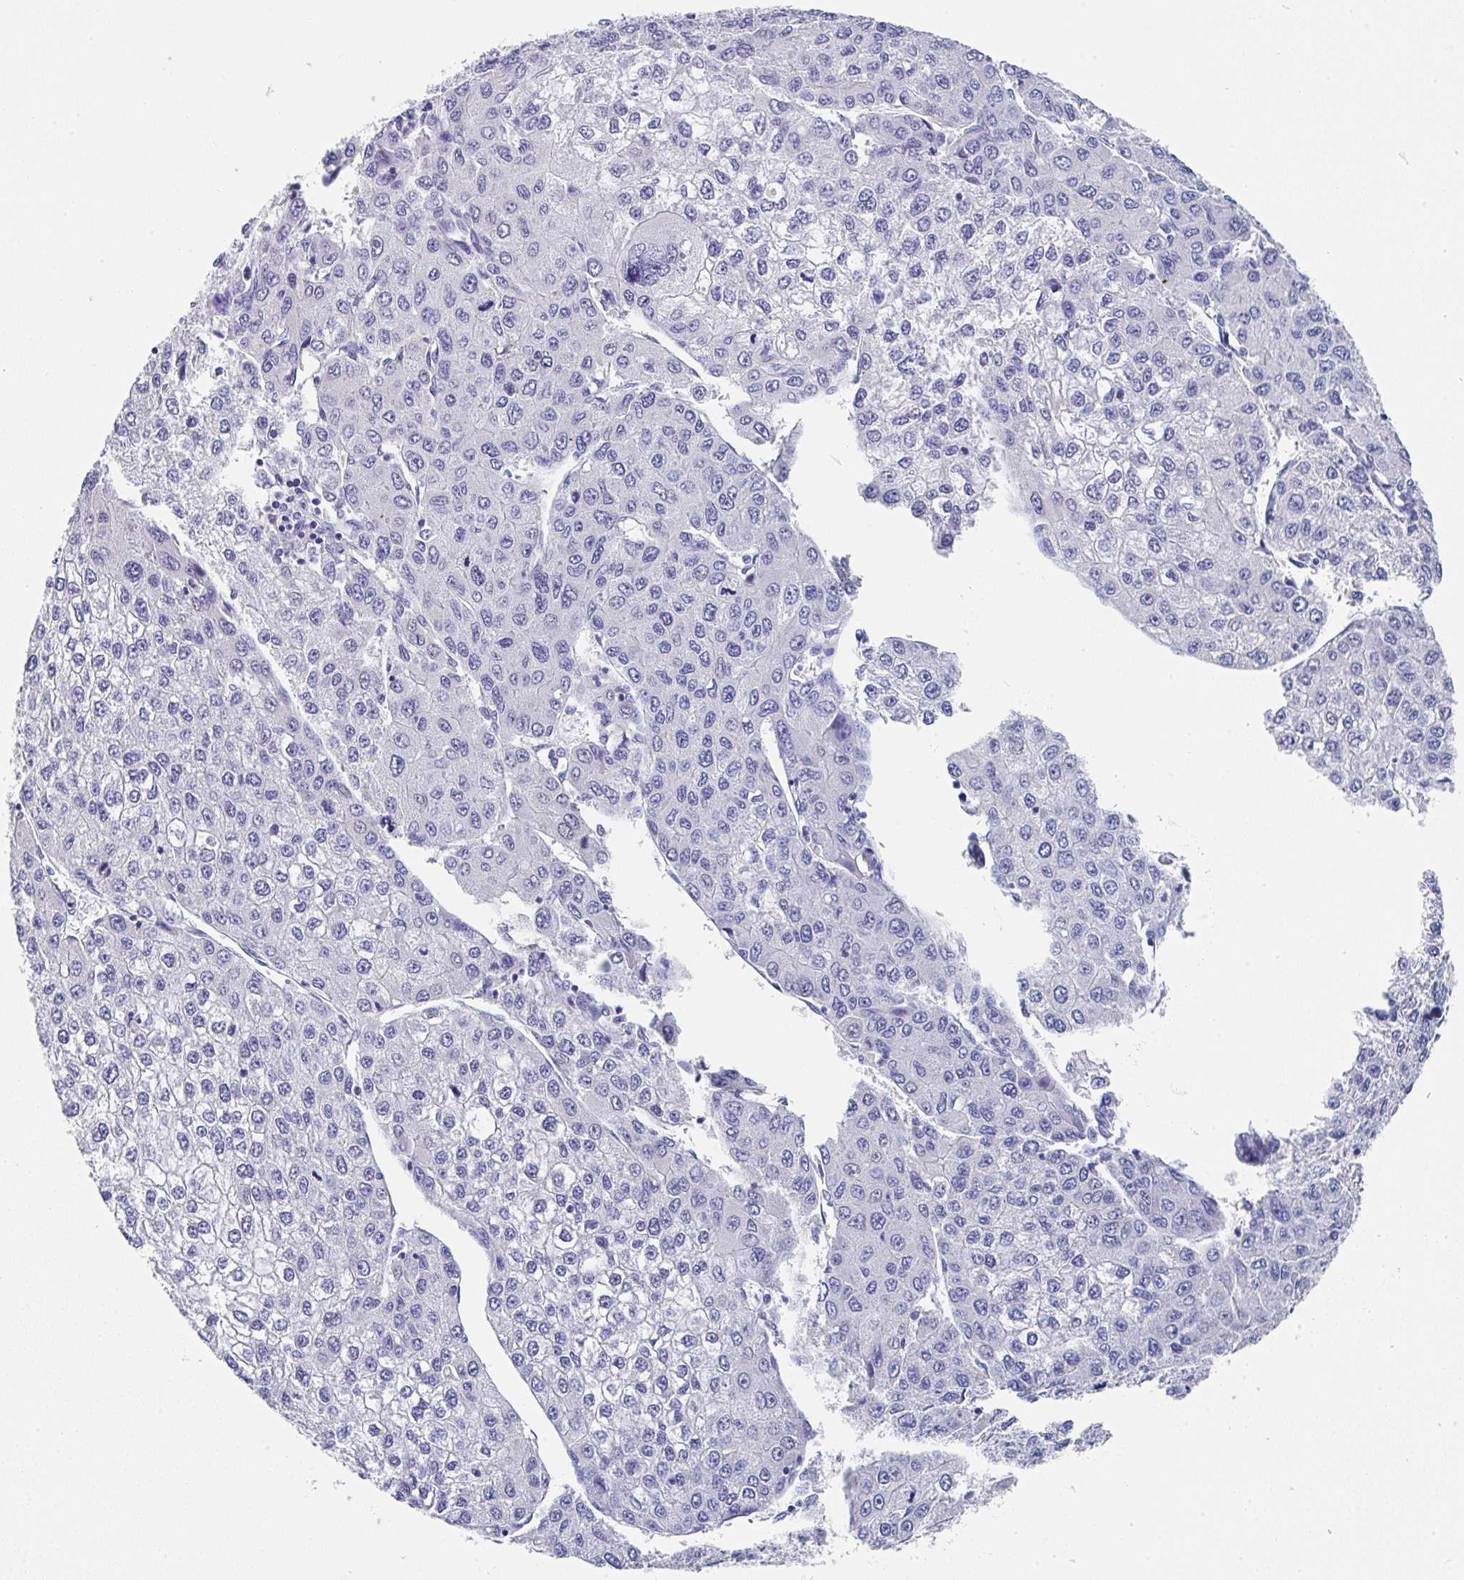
{"staining": {"intensity": "negative", "quantity": "none", "location": "none"}, "tissue": "liver cancer", "cell_type": "Tumor cells", "image_type": "cancer", "snomed": [{"axis": "morphology", "description": "Carcinoma, Hepatocellular, NOS"}, {"axis": "topography", "description": "Liver"}], "caption": "Immunohistochemical staining of human liver cancer (hepatocellular carcinoma) shows no significant staining in tumor cells.", "gene": "TNFRSF8", "patient": {"sex": "female", "age": 66}}